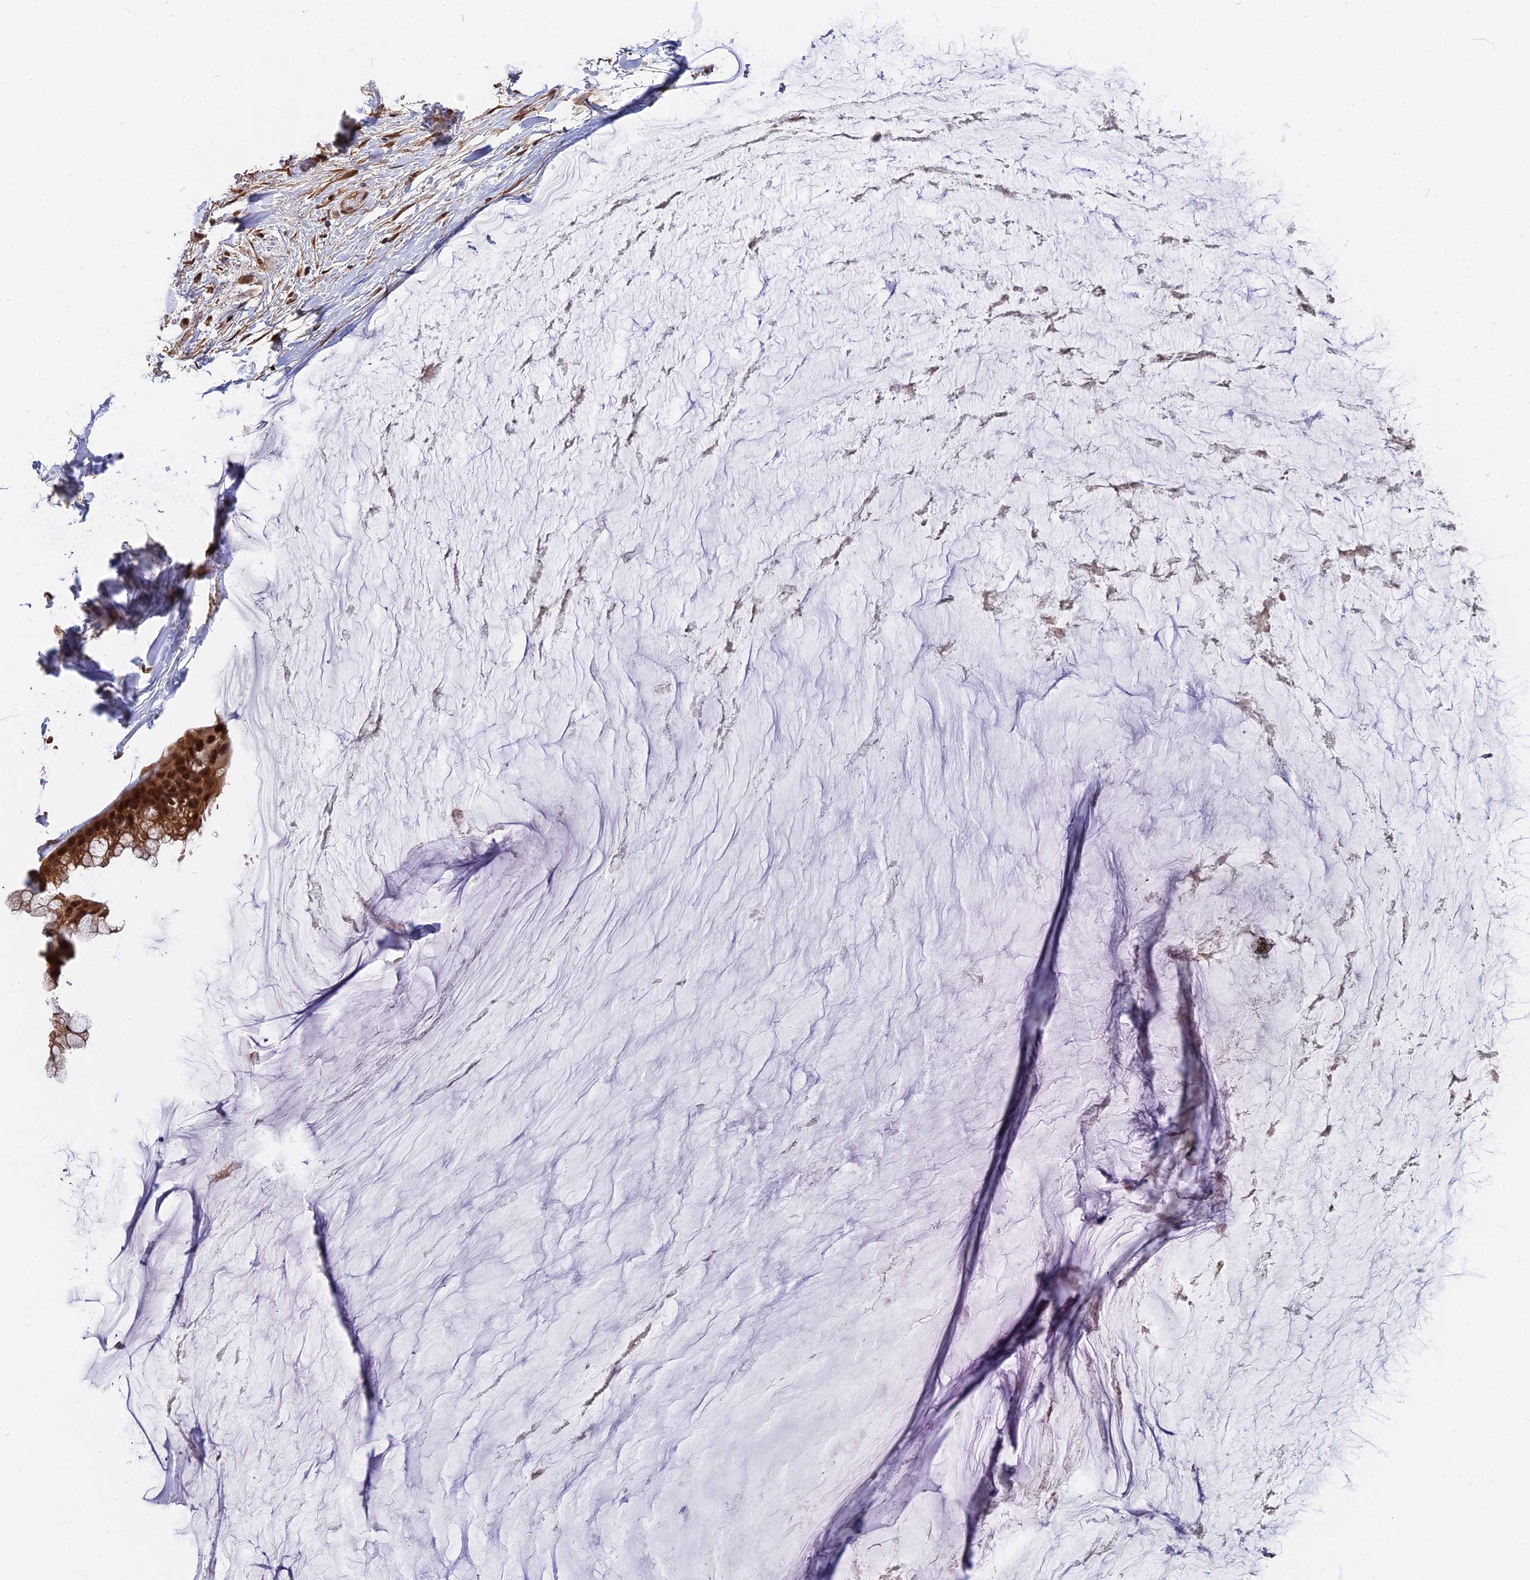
{"staining": {"intensity": "strong", "quantity": ">75%", "location": "cytoplasmic/membranous,nuclear"}, "tissue": "ovarian cancer", "cell_type": "Tumor cells", "image_type": "cancer", "snomed": [{"axis": "morphology", "description": "Cystadenocarcinoma, mucinous, NOS"}, {"axis": "topography", "description": "Ovary"}], "caption": "Immunohistochemical staining of mucinous cystadenocarcinoma (ovarian) demonstrates high levels of strong cytoplasmic/membranous and nuclear expression in approximately >75% of tumor cells.", "gene": "ADRM1", "patient": {"sex": "female", "age": 39}}